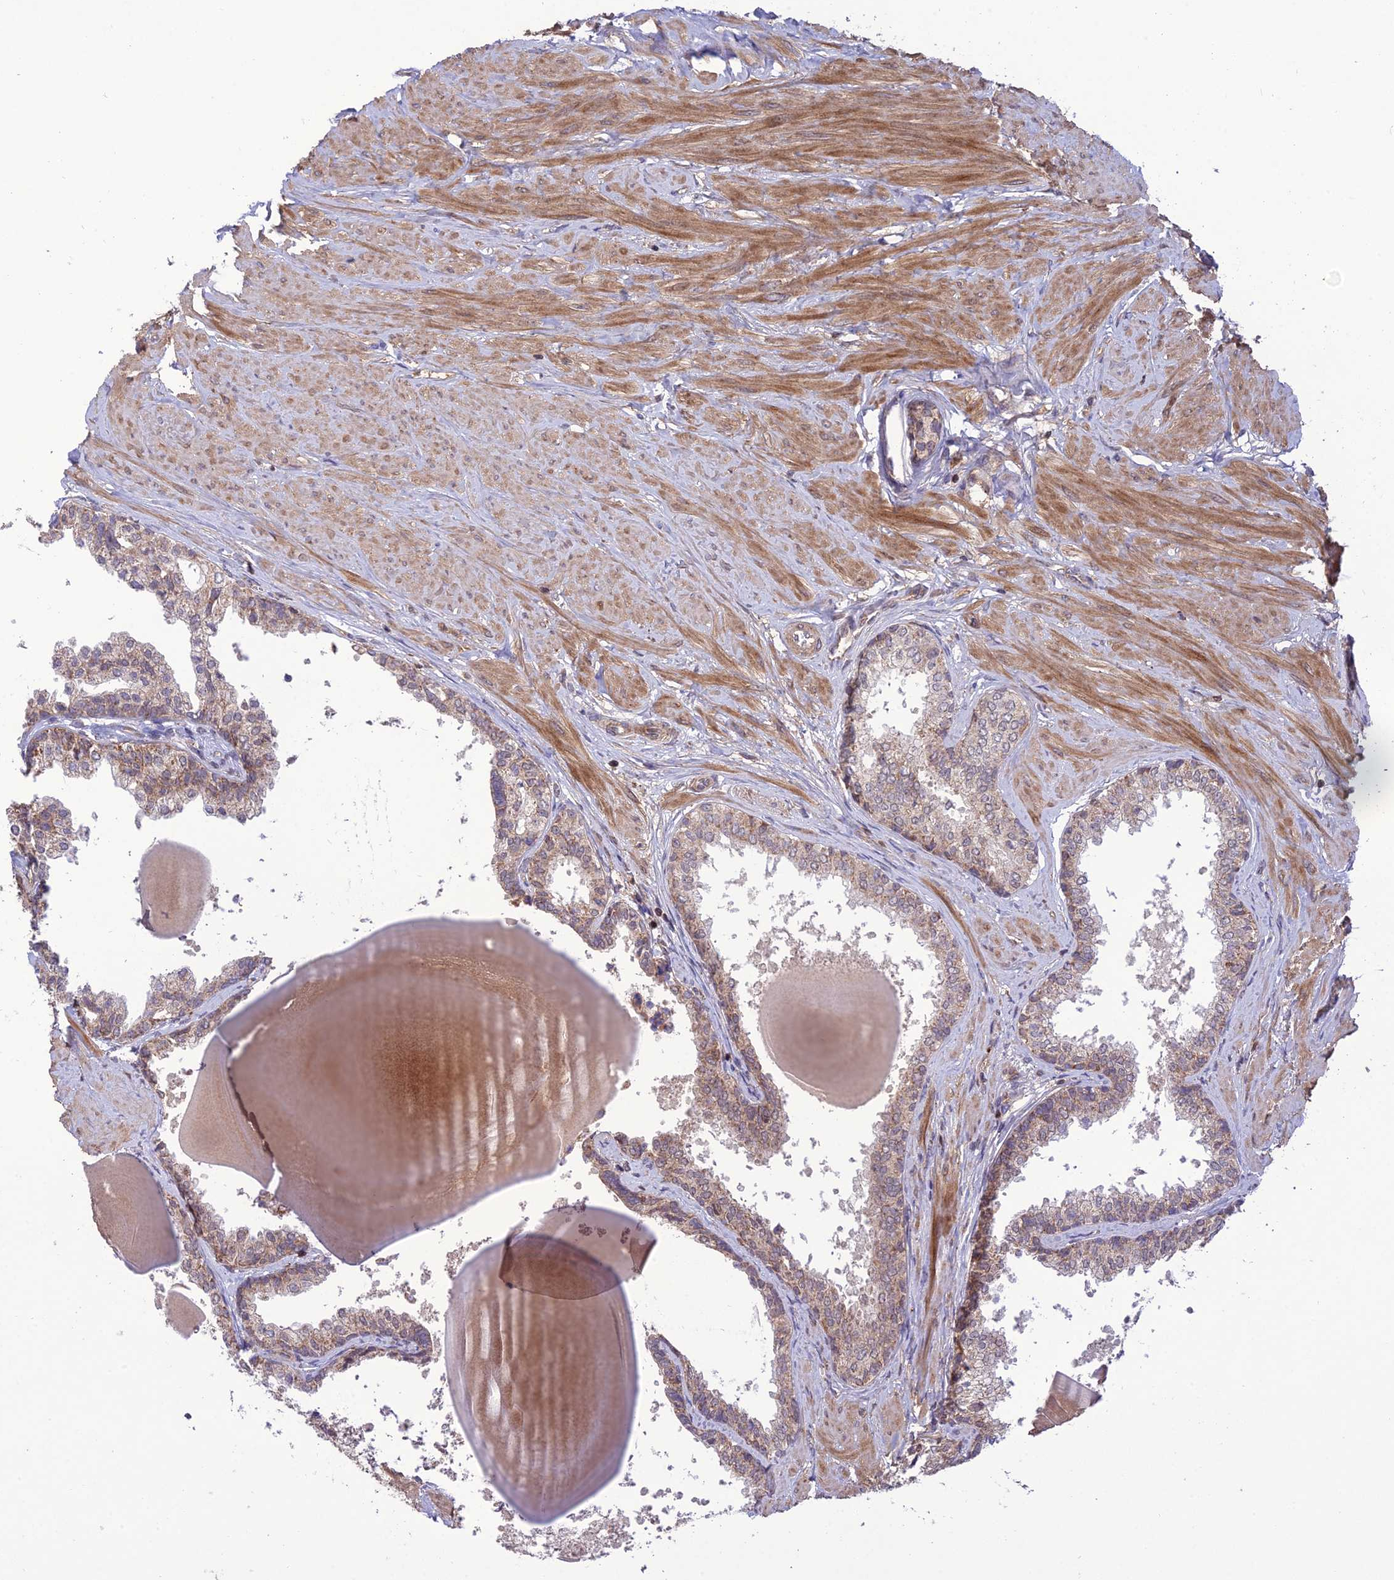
{"staining": {"intensity": "weak", "quantity": "25%-75%", "location": "cytoplasmic/membranous"}, "tissue": "prostate", "cell_type": "Glandular cells", "image_type": "normal", "snomed": [{"axis": "morphology", "description": "Normal tissue, NOS"}, {"axis": "topography", "description": "Prostate"}], "caption": "A low amount of weak cytoplasmic/membranous staining is present in approximately 25%-75% of glandular cells in normal prostate.", "gene": "NDUFC1", "patient": {"sex": "male", "age": 48}}